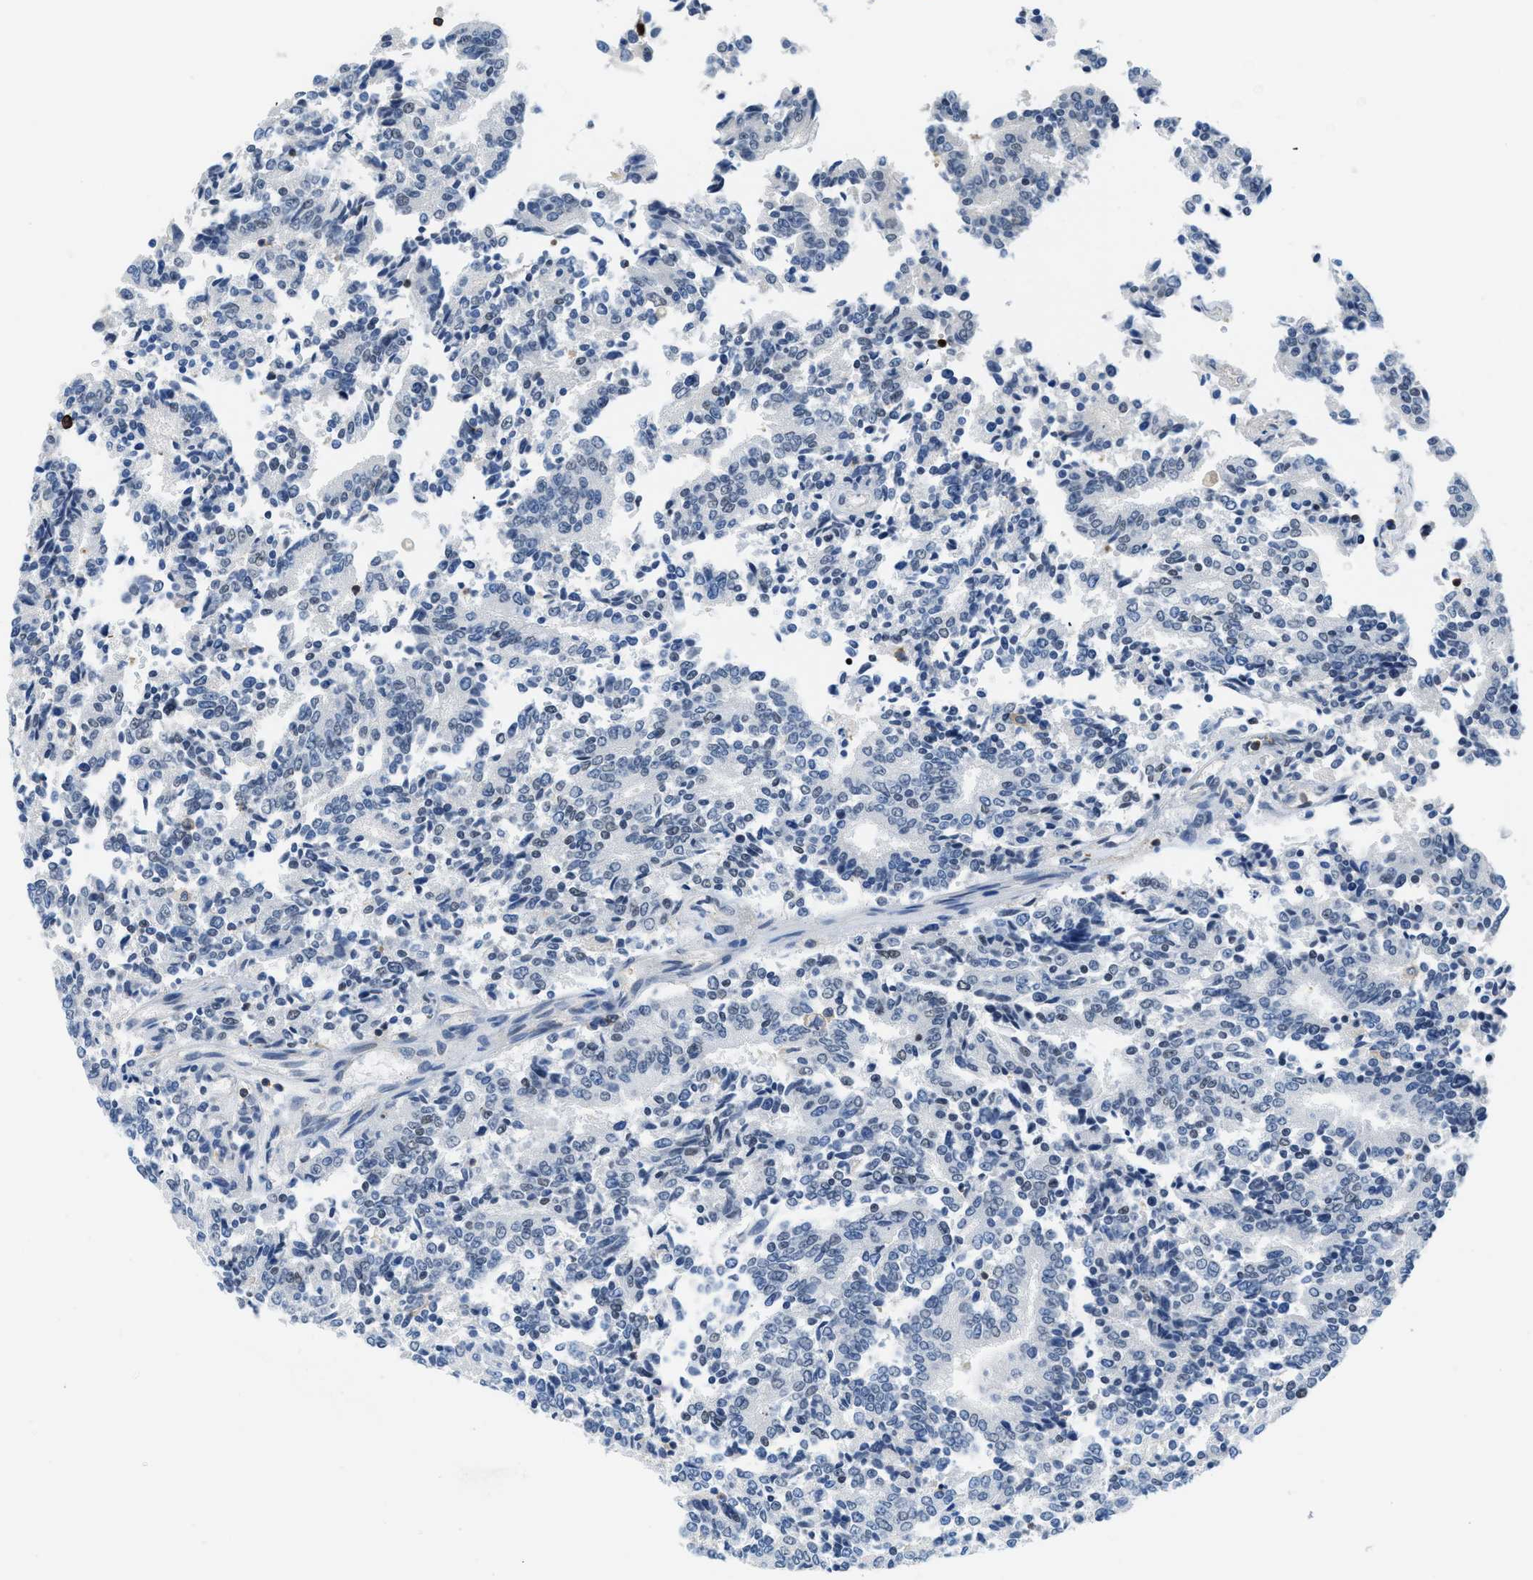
{"staining": {"intensity": "negative", "quantity": "none", "location": "none"}, "tissue": "prostate cancer", "cell_type": "Tumor cells", "image_type": "cancer", "snomed": [{"axis": "morphology", "description": "Normal tissue, NOS"}, {"axis": "morphology", "description": "Adenocarcinoma, High grade"}, {"axis": "topography", "description": "Prostate"}, {"axis": "topography", "description": "Seminal veicle"}], "caption": "The immunohistochemistry micrograph has no significant expression in tumor cells of prostate adenocarcinoma (high-grade) tissue. The staining is performed using DAB brown chromogen with nuclei counter-stained in using hematoxylin.", "gene": "FAM151A", "patient": {"sex": "male", "age": 55}}